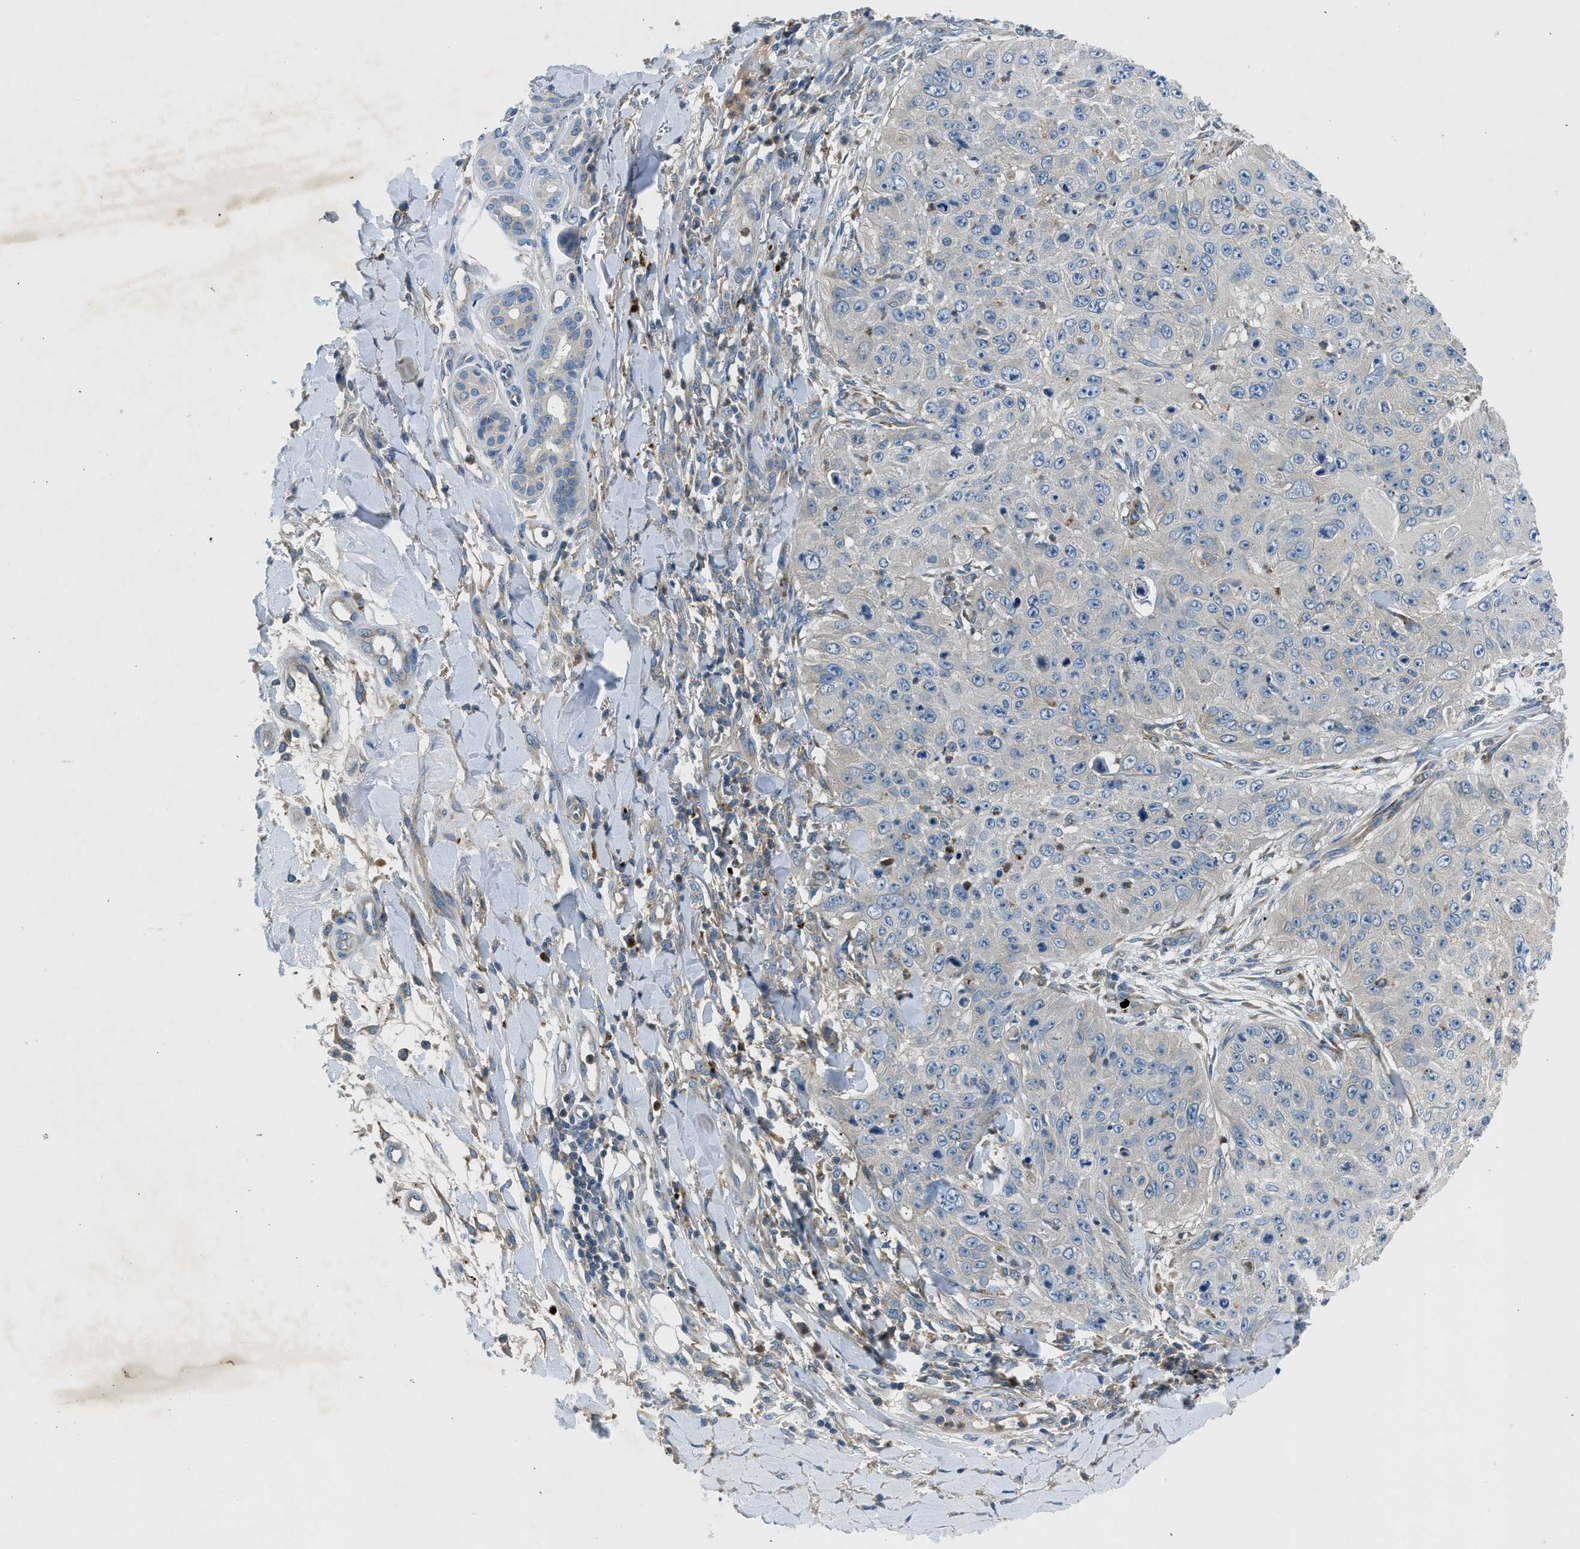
{"staining": {"intensity": "negative", "quantity": "none", "location": "none"}, "tissue": "skin cancer", "cell_type": "Tumor cells", "image_type": "cancer", "snomed": [{"axis": "morphology", "description": "Squamous cell carcinoma, NOS"}, {"axis": "topography", "description": "Skin"}], "caption": "A high-resolution micrograph shows IHC staining of skin cancer (squamous cell carcinoma), which displays no significant staining in tumor cells. The staining is performed using DAB brown chromogen with nuclei counter-stained in using hematoxylin.", "gene": "BMP1", "patient": {"sex": "female", "age": 80}}